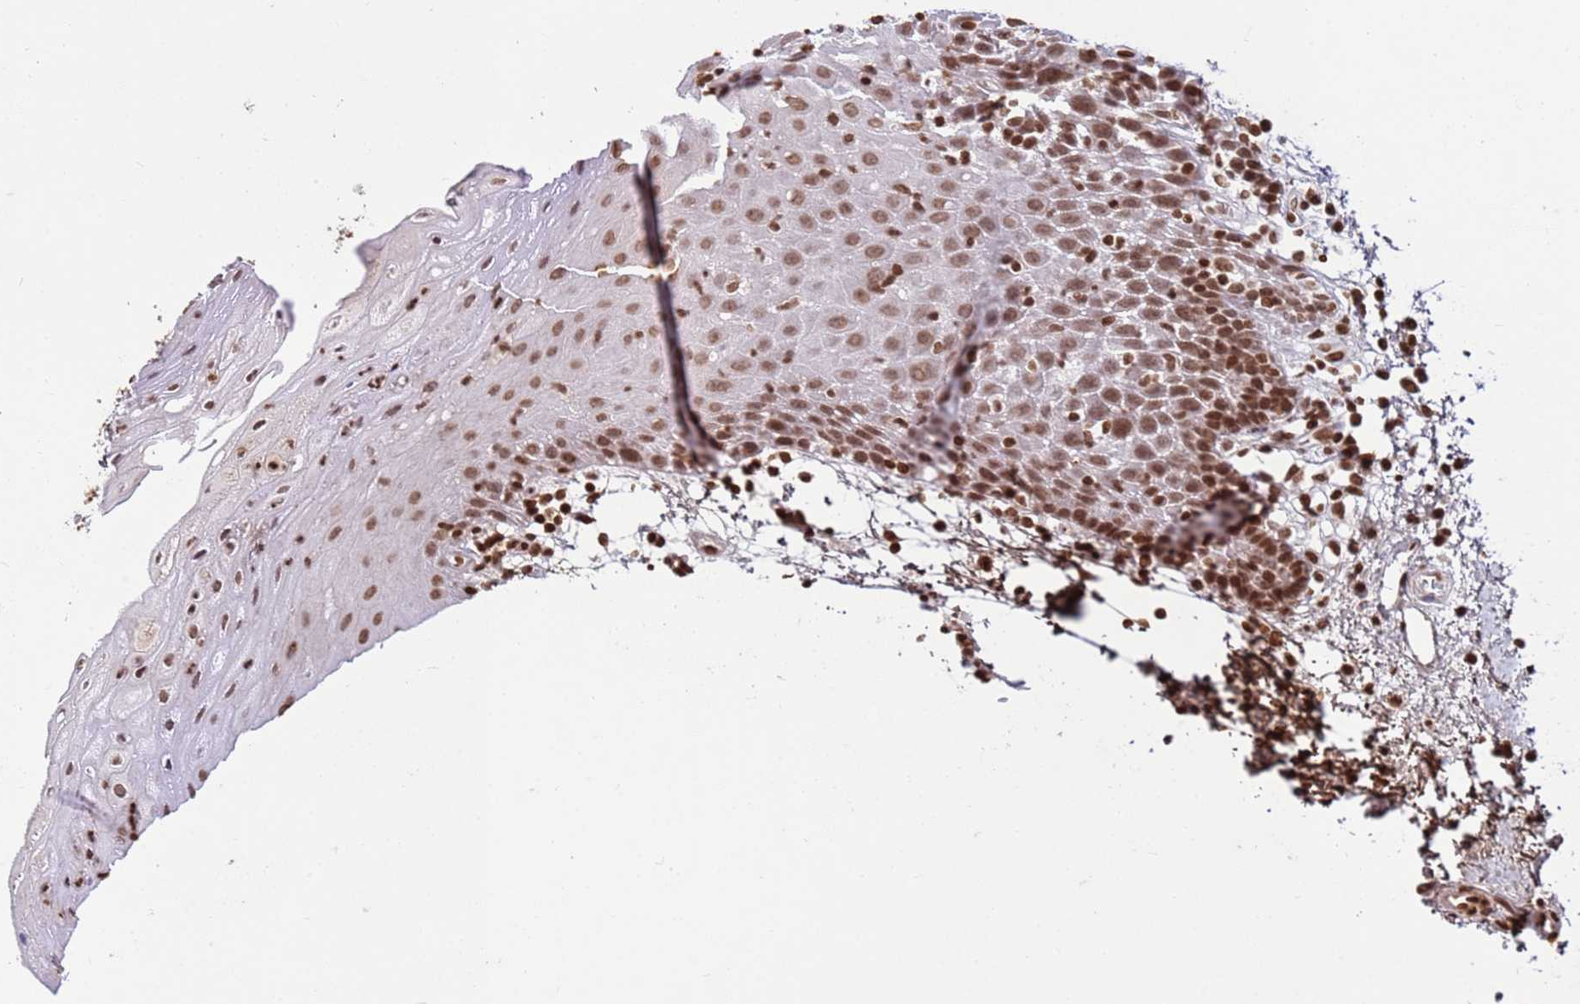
{"staining": {"intensity": "moderate", "quantity": ">75%", "location": "nuclear"}, "tissue": "oral mucosa", "cell_type": "Squamous epithelial cells", "image_type": "normal", "snomed": [{"axis": "morphology", "description": "Normal tissue, NOS"}, {"axis": "topography", "description": "Oral tissue"}, {"axis": "topography", "description": "Tounge, NOS"}], "caption": "Brown immunohistochemical staining in normal oral mucosa shows moderate nuclear staining in approximately >75% of squamous epithelial cells. The protein of interest is shown in brown color, while the nuclei are stained blue.", "gene": "H3", "patient": {"sex": "female", "age": 59}}